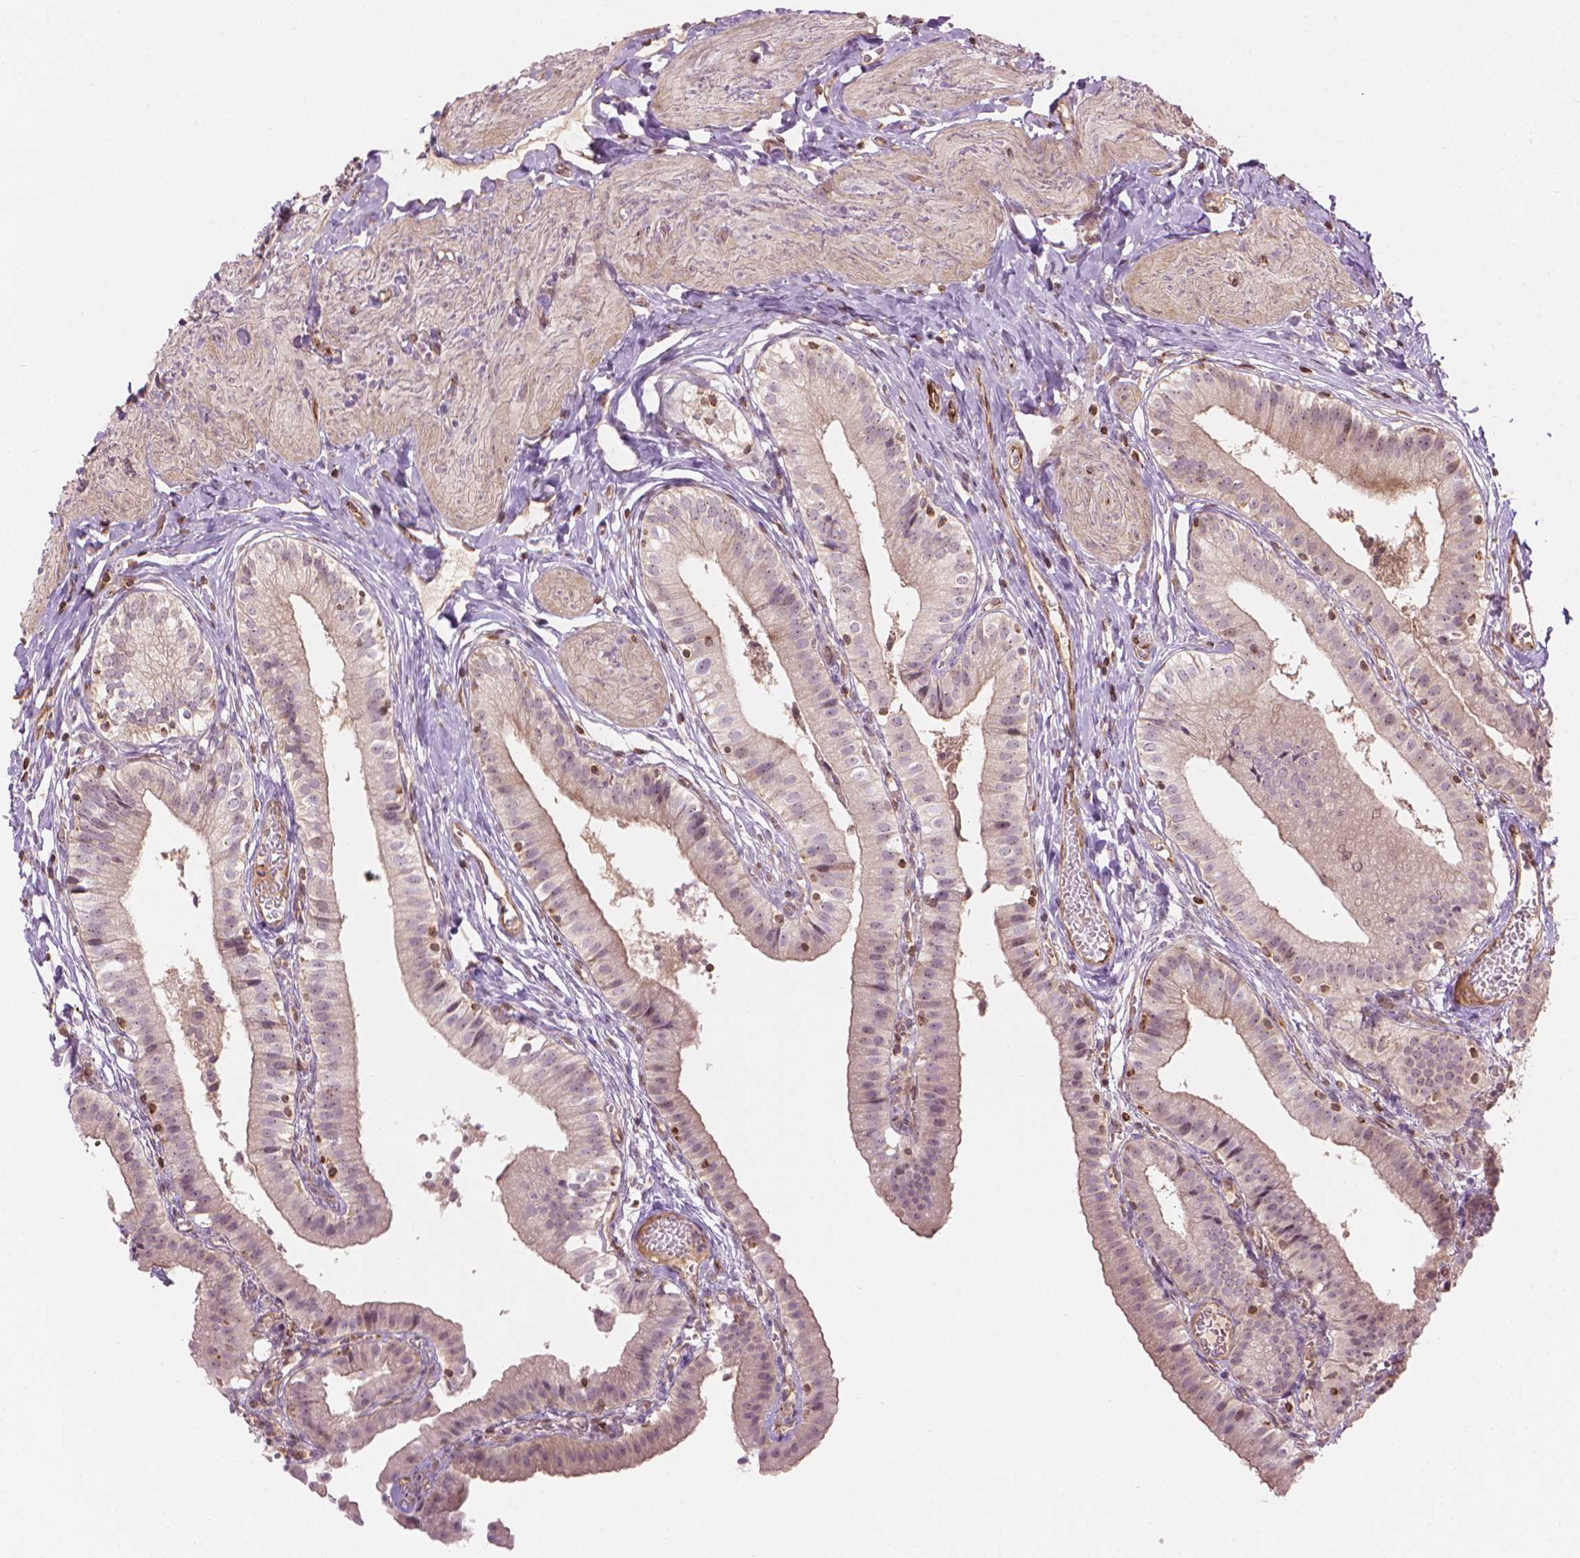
{"staining": {"intensity": "weak", "quantity": "25%-75%", "location": "cytoplasmic/membranous,nuclear"}, "tissue": "gallbladder", "cell_type": "Glandular cells", "image_type": "normal", "snomed": [{"axis": "morphology", "description": "Normal tissue, NOS"}, {"axis": "topography", "description": "Gallbladder"}], "caption": "Protein staining of benign gallbladder exhibits weak cytoplasmic/membranous,nuclear positivity in about 25%-75% of glandular cells. The staining is performed using DAB brown chromogen to label protein expression. The nuclei are counter-stained blue using hematoxylin.", "gene": "SMC2", "patient": {"sex": "female", "age": 47}}